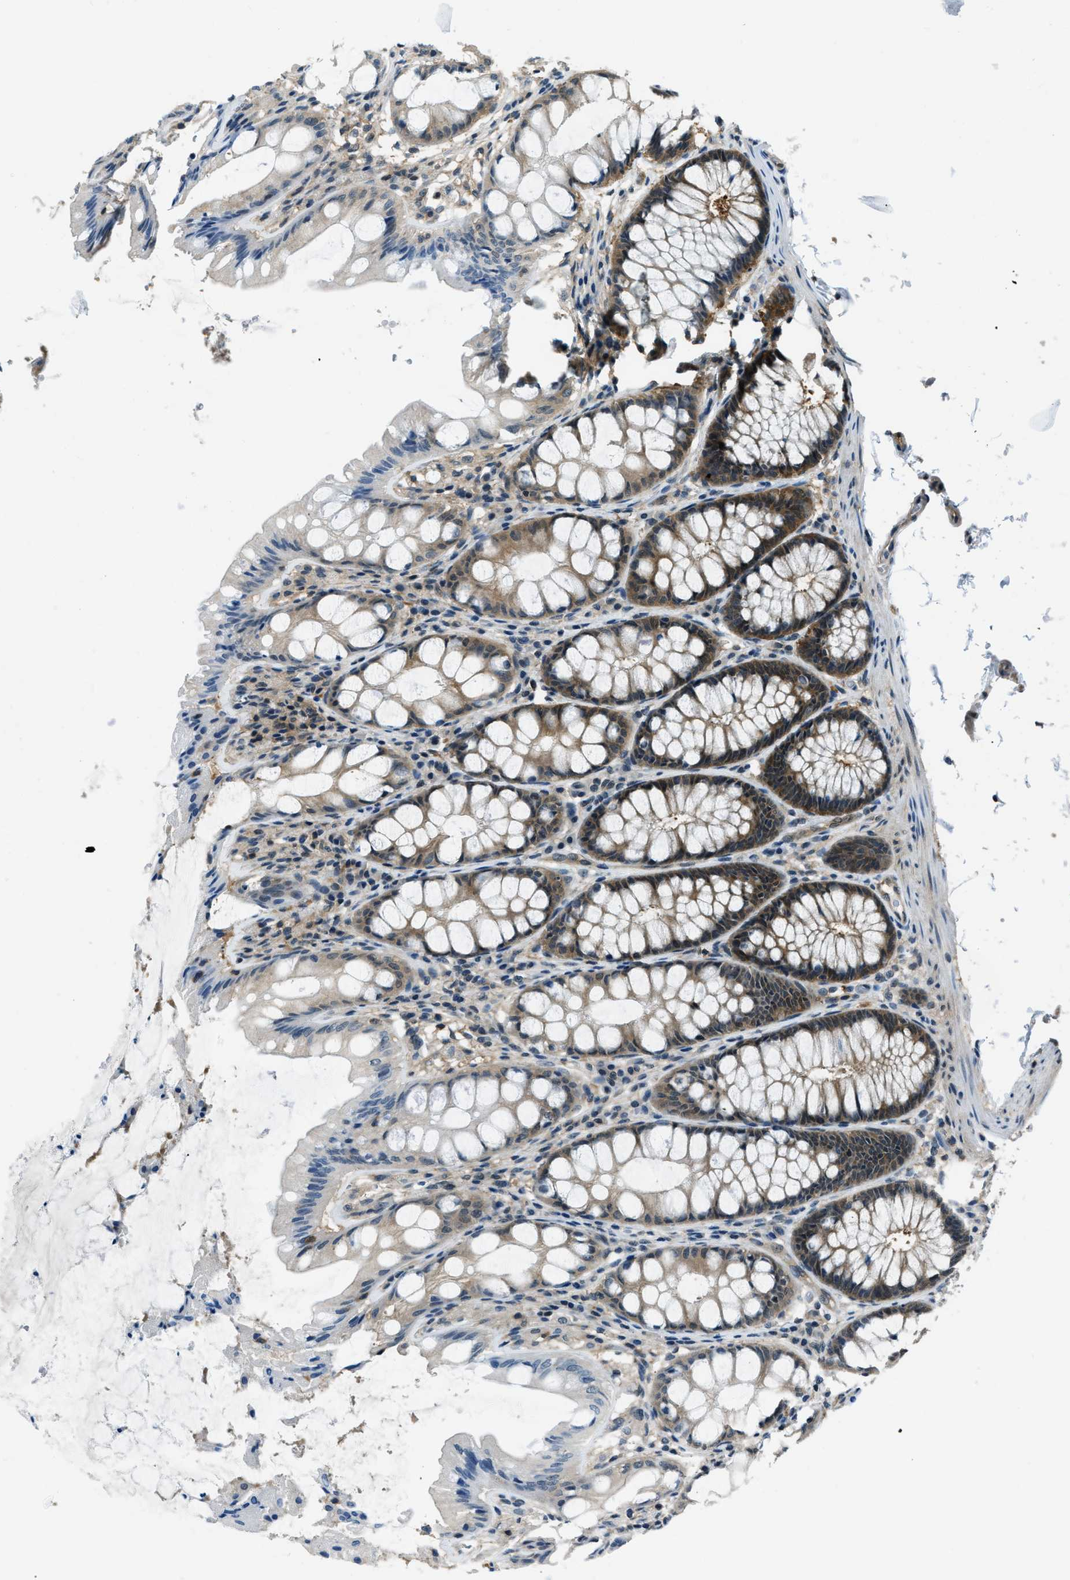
{"staining": {"intensity": "moderate", "quantity": ">75%", "location": "cytoplasmic/membranous"}, "tissue": "colon", "cell_type": "Endothelial cells", "image_type": "normal", "snomed": [{"axis": "morphology", "description": "Normal tissue, NOS"}, {"axis": "topography", "description": "Colon"}], "caption": "Moderate cytoplasmic/membranous expression for a protein is identified in approximately >75% of endothelial cells of normal colon using immunohistochemistry.", "gene": "NUDCD3", "patient": {"sex": "male", "age": 47}}